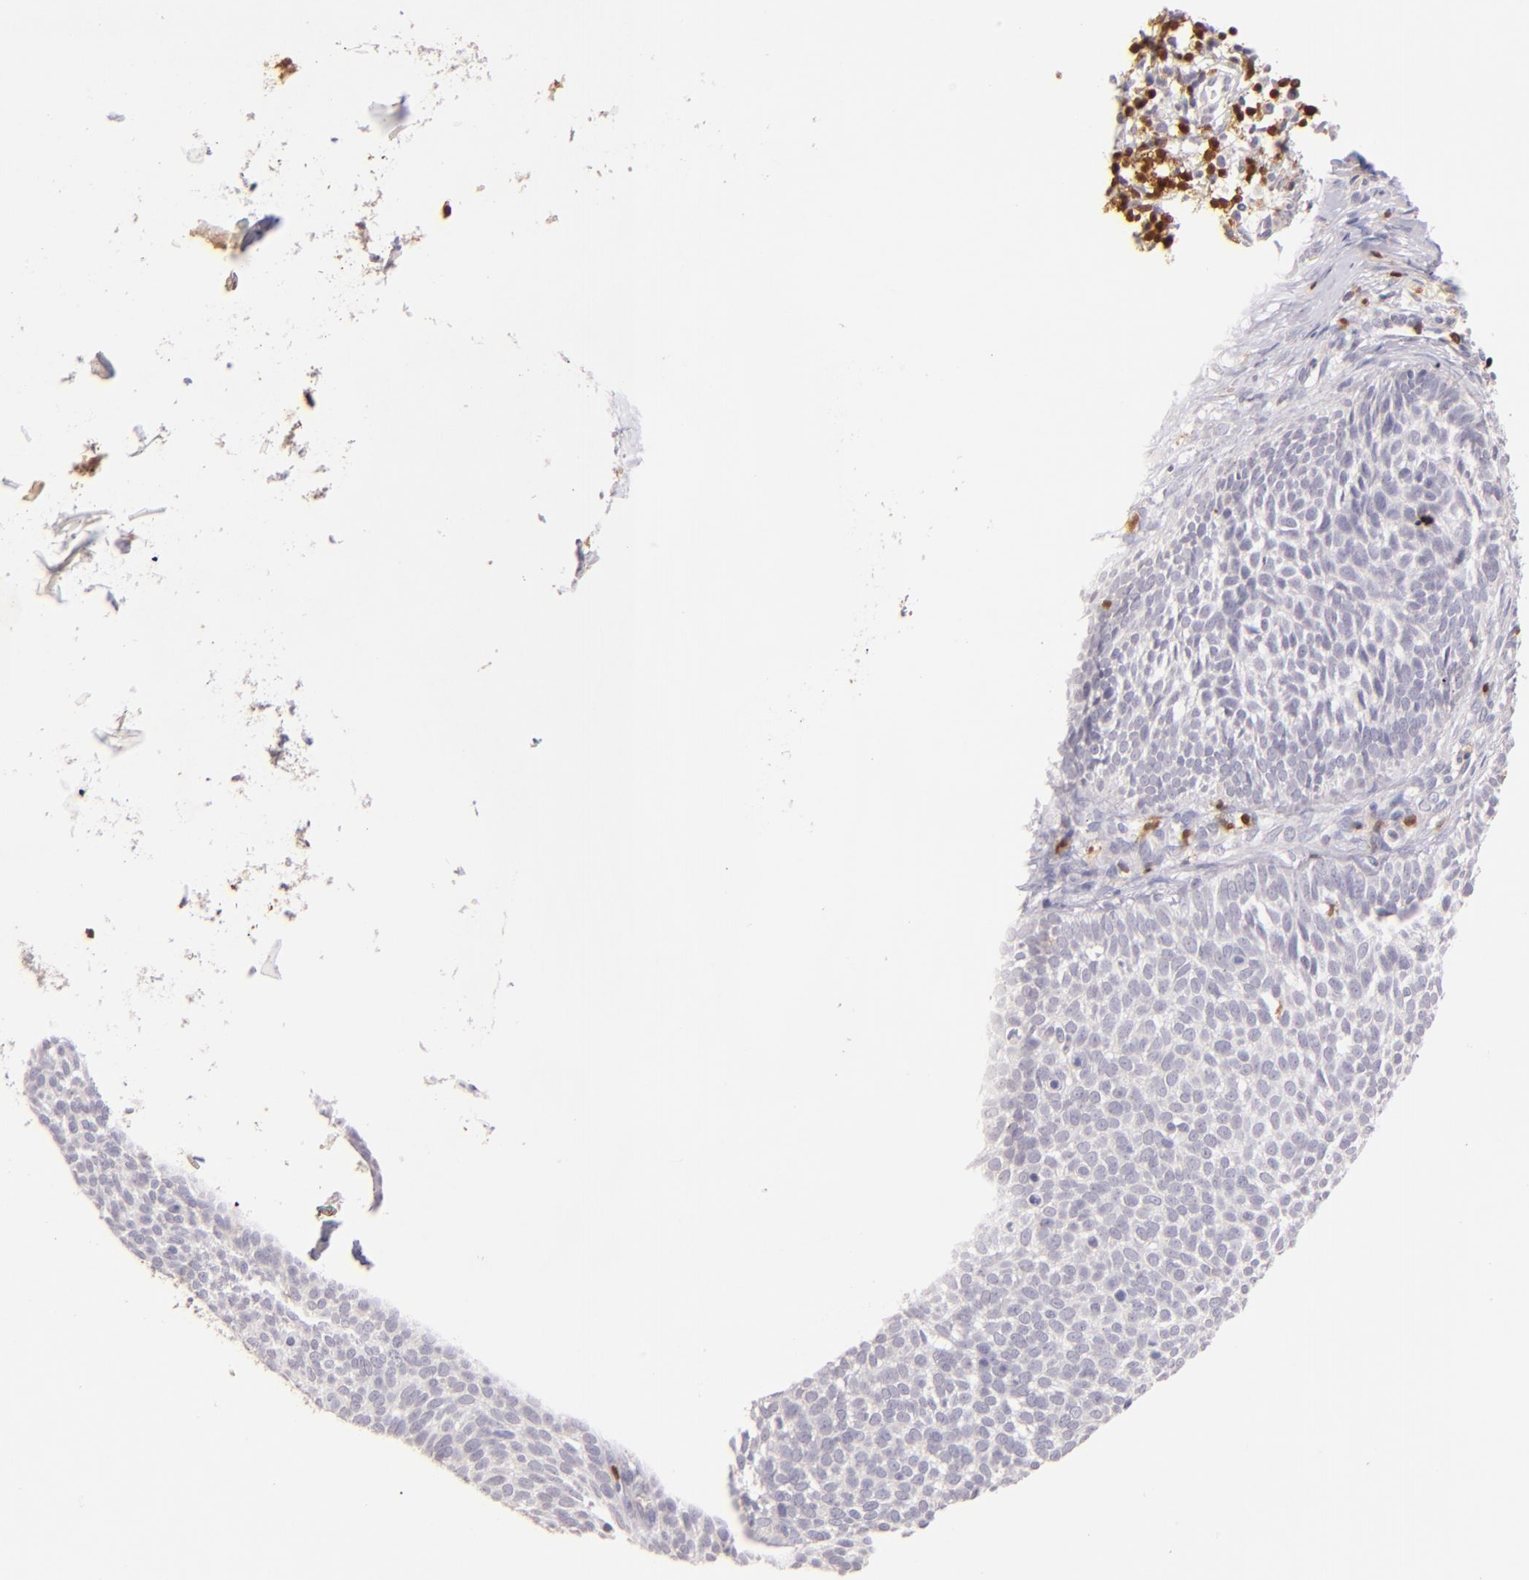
{"staining": {"intensity": "negative", "quantity": "none", "location": "none"}, "tissue": "skin cancer", "cell_type": "Tumor cells", "image_type": "cancer", "snomed": [{"axis": "morphology", "description": "Basal cell carcinoma"}, {"axis": "topography", "description": "Skin"}], "caption": "Immunohistochemical staining of human skin cancer displays no significant expression in tumor cells.", "gene": "ZAP70", "patient": {"sex": "male", "age": 63}}